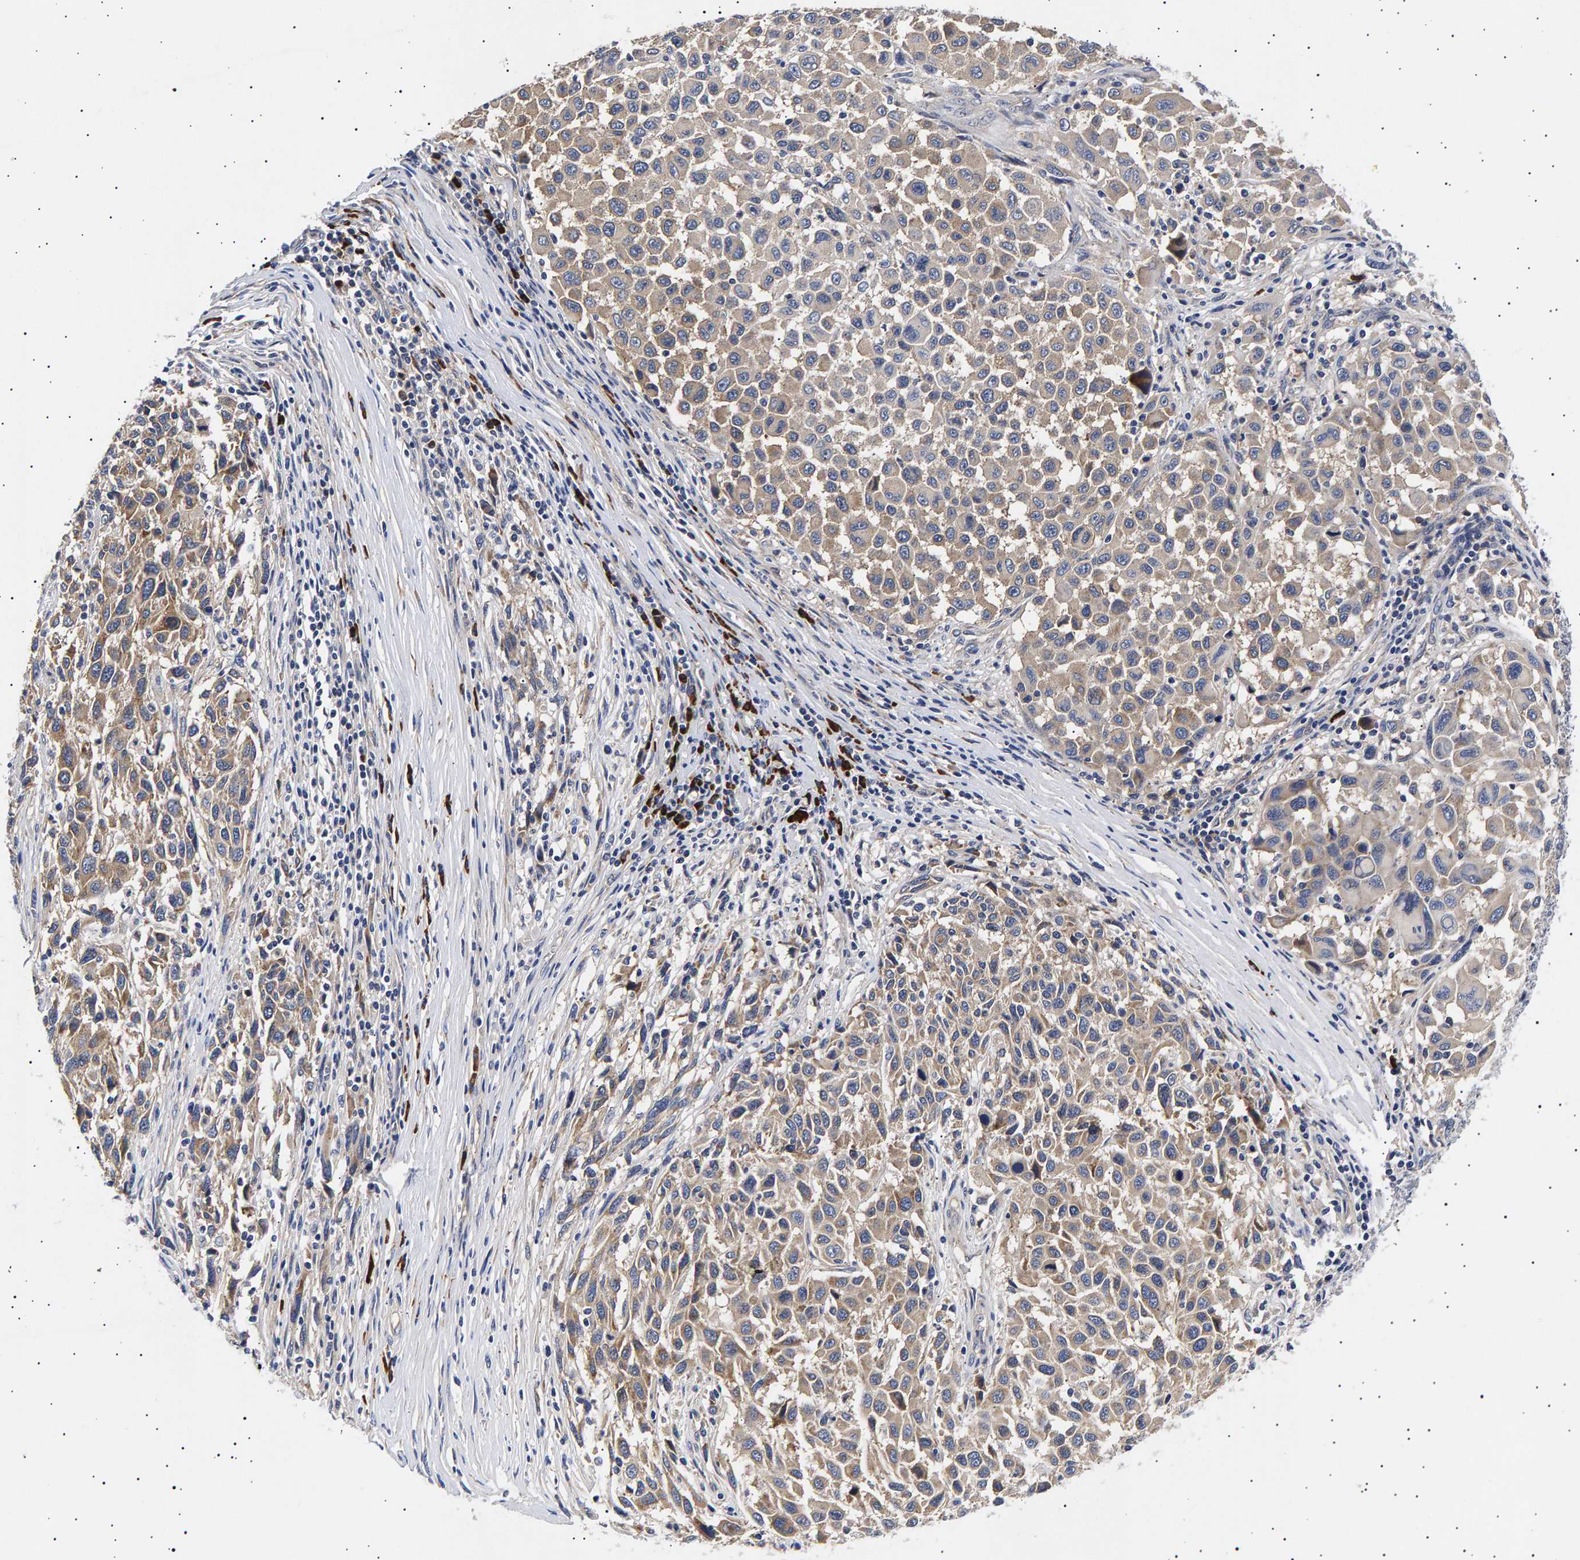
{"staining": {"intensity": "weak", "quantity": ">75%", "location": "cytoplasmic/membranous"}, "tissue": "melanoma", "cell_type": "Tumor cells", "image_type": "cancer", "snomed": [{"axis": "morphology", "description": "Malignant melanoma, Metastatic site"}, {"axis": "topography", "description": "Lymph node"}], "caption": "Tumor cells demonstrate low levels of weak cytoplasmic/membranous expression in about >75% of cells in human malignant melanoma (metastatic site). The staining was performed using DAB, with brown indicating positive protein expression. Nuclei are stained blue with hematoxylin.", "gene": "ANKRD40", "patient": {"sex": "male", "age": 61}}